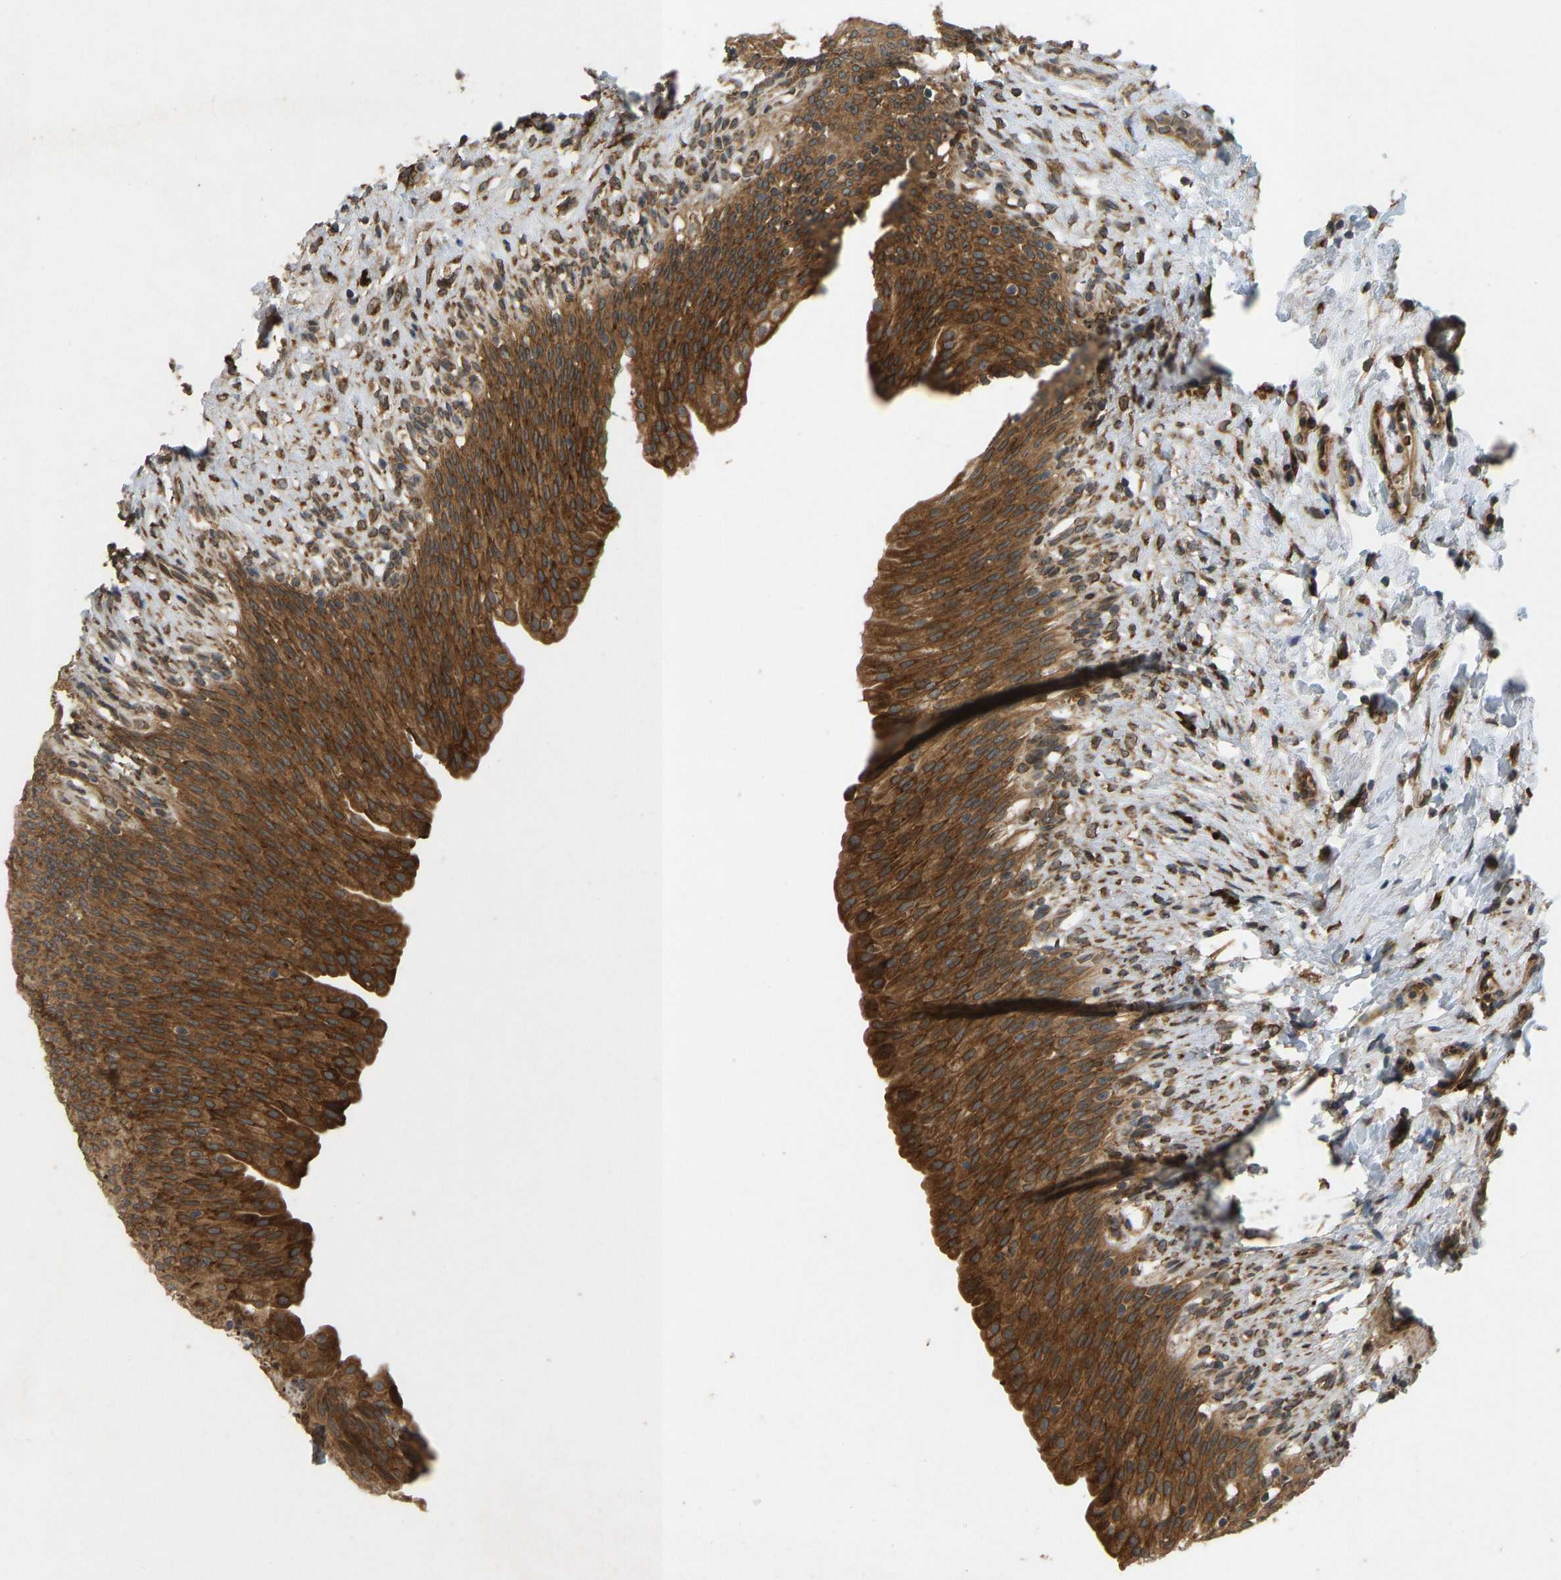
{"staining": {"intensity": "strong", "quantity": ">75%", "location": "cytoplasmic/membranous"}, "tissue": "urinary bladder", "cell_type": "Urothelial cells", "image_type": "normal", "snomed": [{"axis": "morphology", "description": "Normal tissue, NOS"}, {"axis": "topography", "description": "Urinary bladder"}], "caption": "Strong cytoplasmic/membranous protein expression is present in approximately >75% of urothelial cells in urinary bladder.", "gene": "RPN2", "patient": {"sex": "female", "age": 79}}